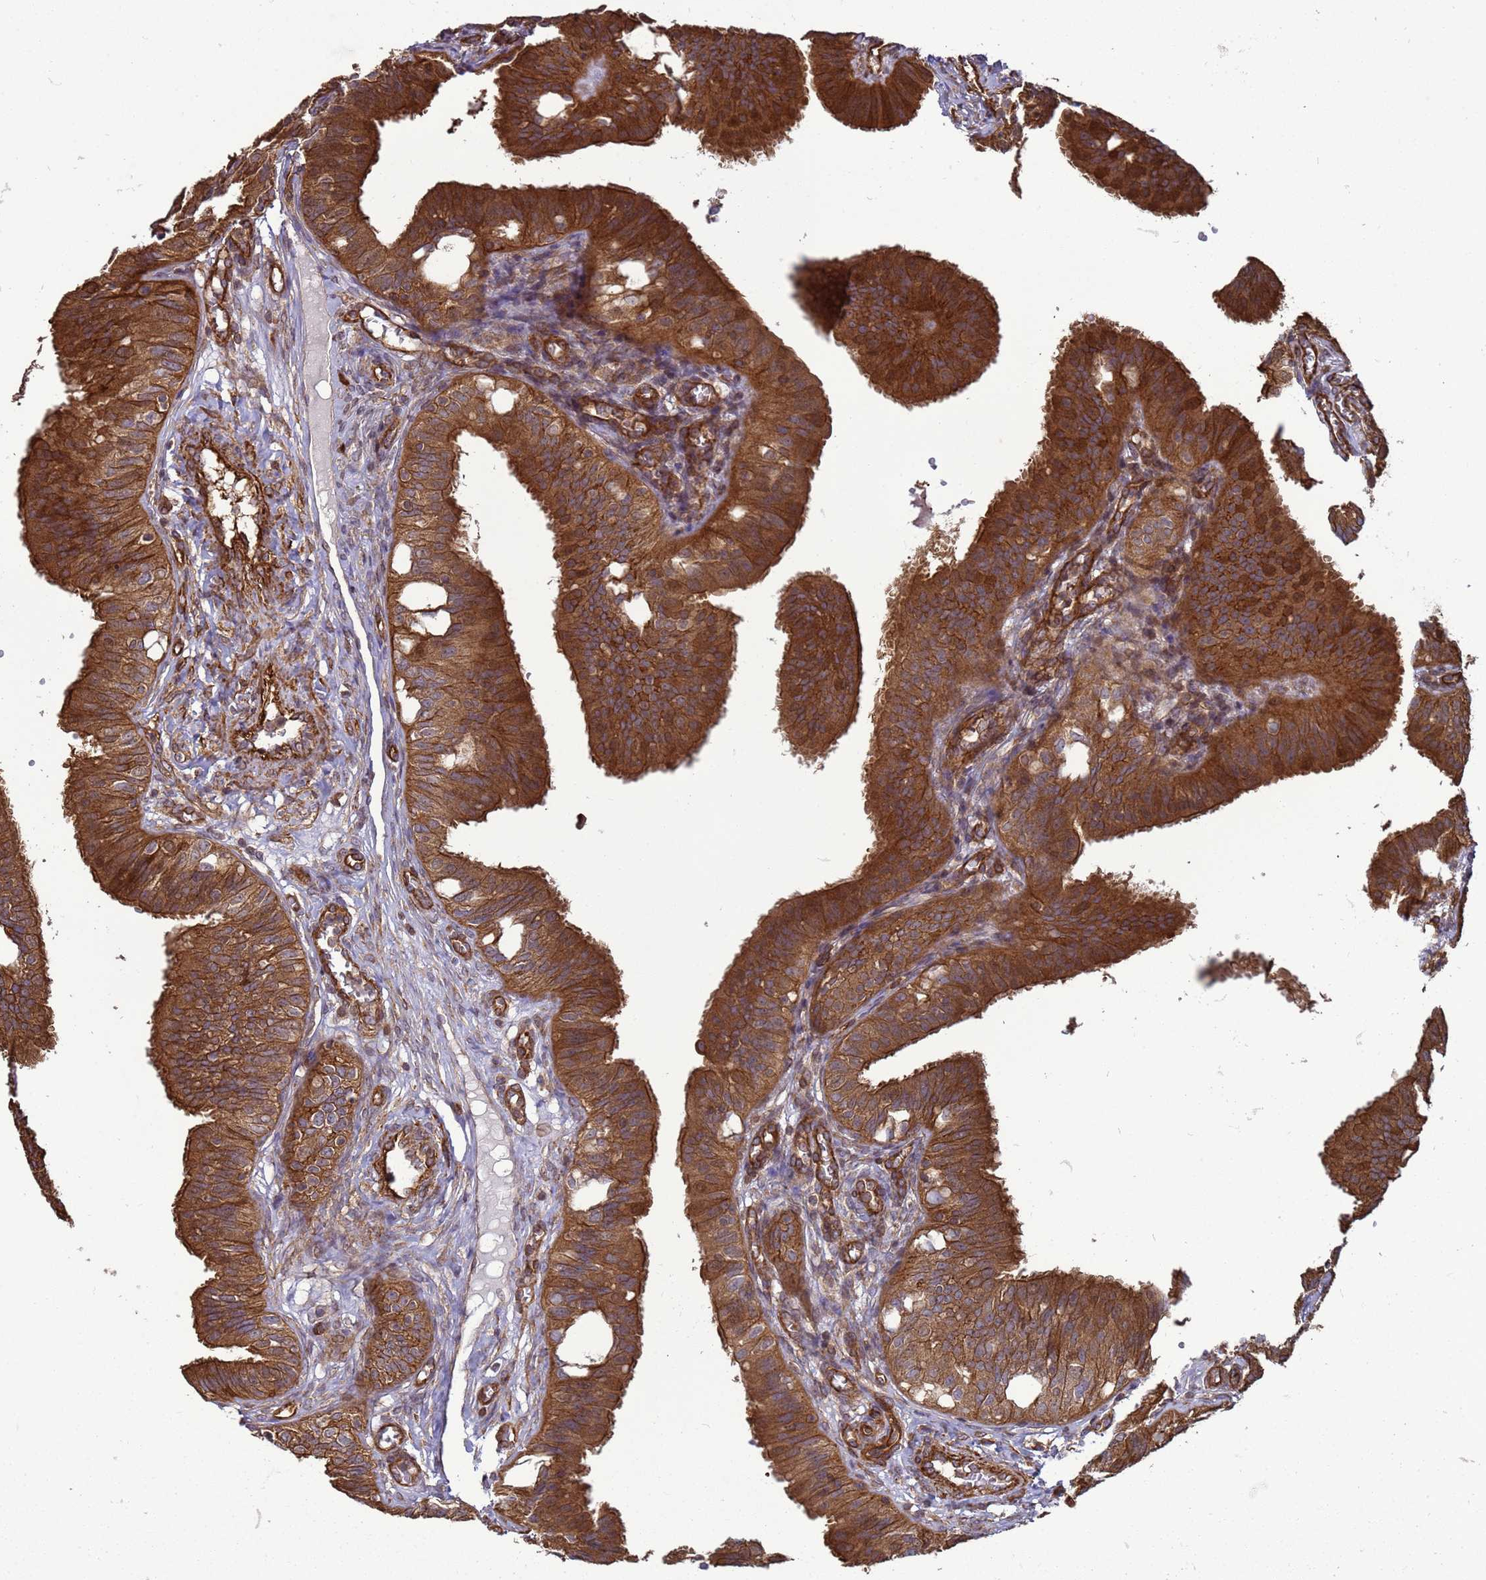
{"staining": {"intensity": "strong", "quantity": ">75%", "location": "cytoplasmic/membranous"}, "tissue": "fallopian tube", "cell_type": "Glandular cells", "image_type": "normal", "snomed": [{"axis": "morphology", "description": "Normal tissue, NOS"}, {"axis": "topography", "description": "Fallopian tube"}, {"axis": "topography", "description": "Ovary"}], "caption": "About >75% of glandular cells in normal fallopian tube reveal strong cytoplasmic/membranous protein expression as visualized by brown immunohistochemical staining.", "gene": "CNOT1", "patient": {"sex": "female", "age": 42}}